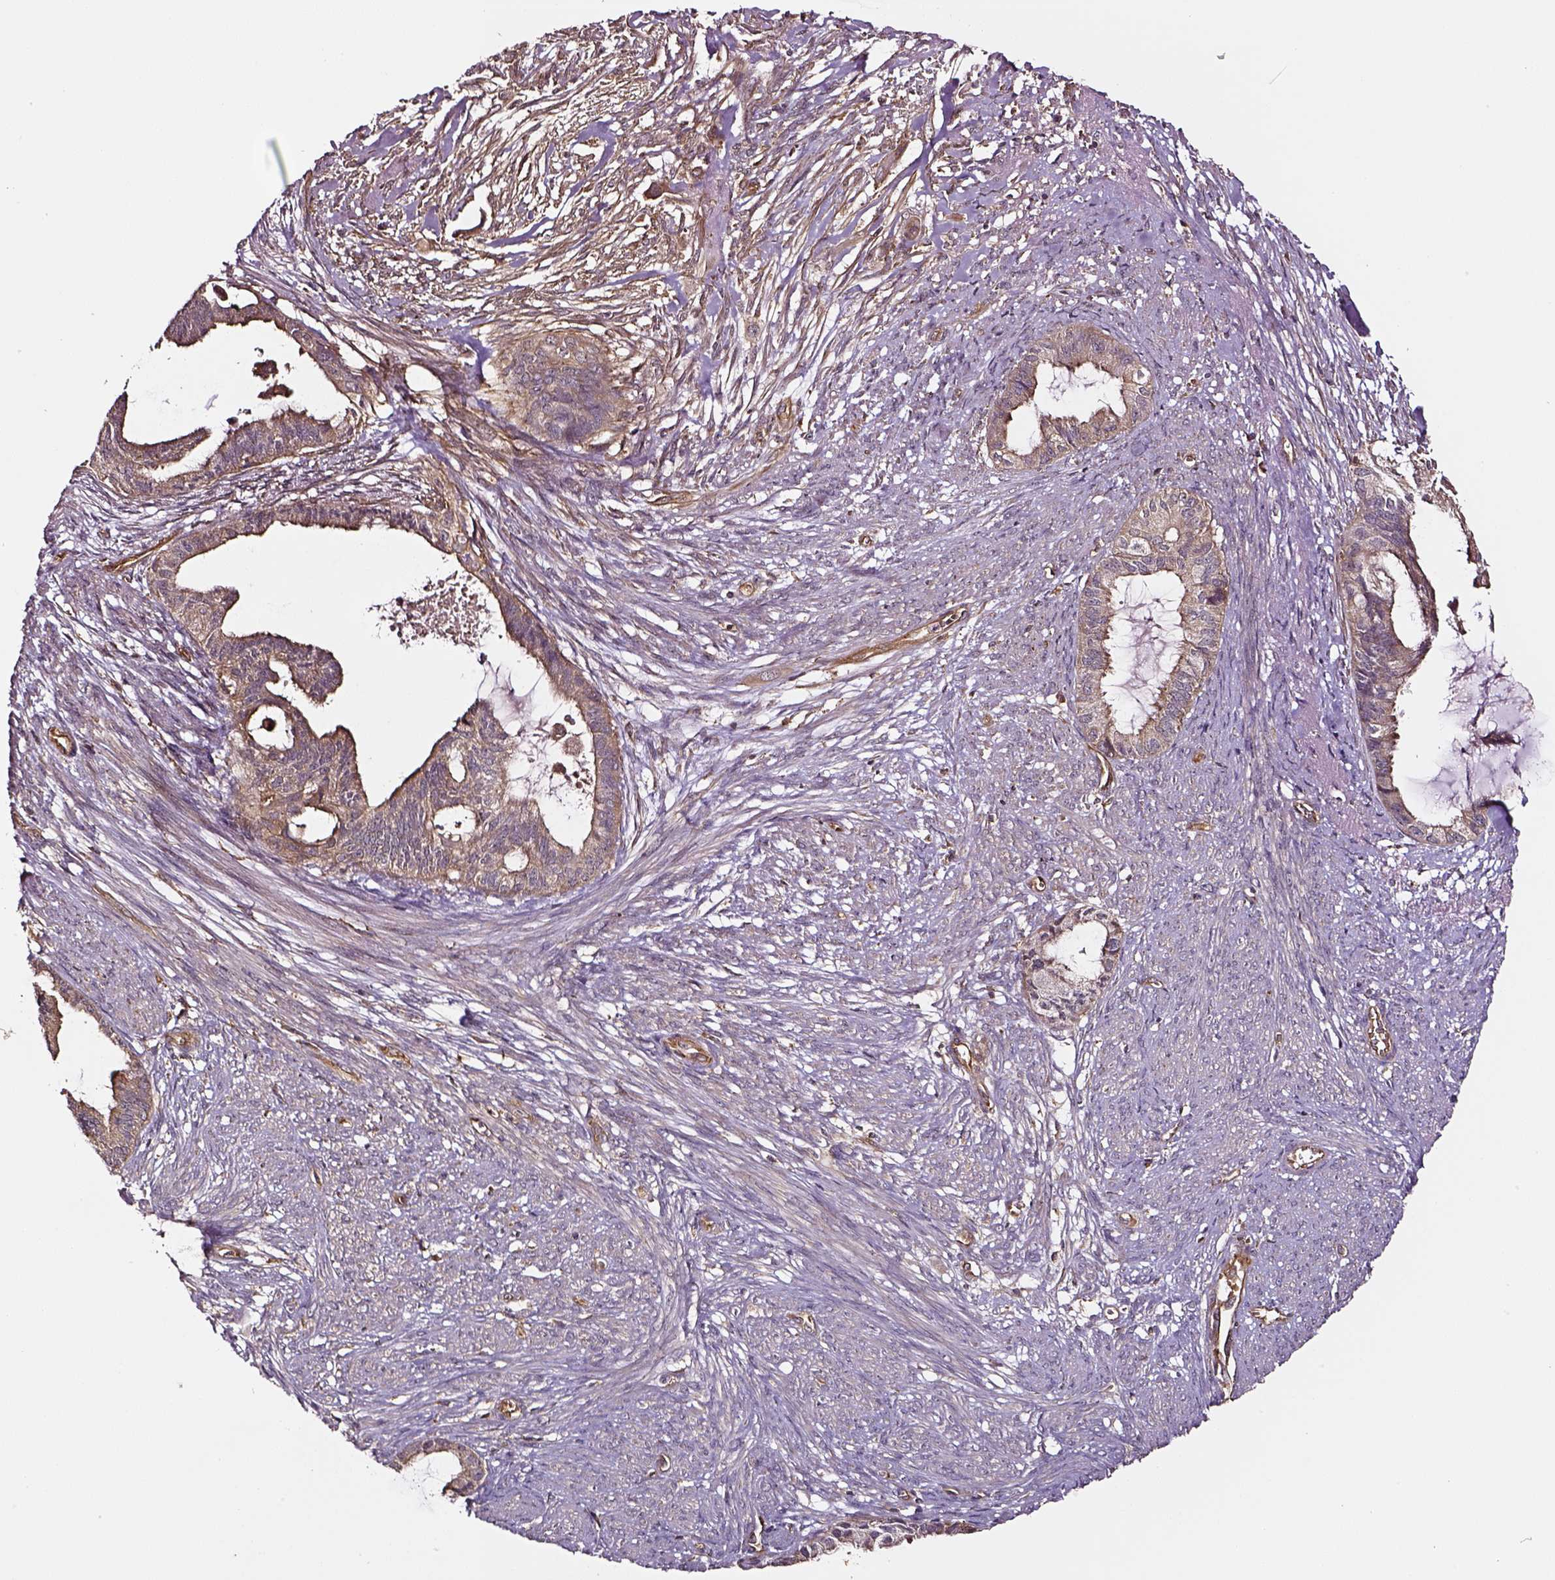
{"staining": {"intensity": "moderate", "quantity": ">75%", "location": "cytoplasmic/membranous"}, "tissue": "endometrial cancer", "cell_type": "Tumor cells", "image_type": "cancer", "snomed": [{"axis": "morphology", "description": "Adenocarcinoma, NOS"}, {"axis": "topography", "description": "Endometrium"}], "caption": "Endometrial adenocarcinoma stained for a protein shows moderate cytoplasmic/membranous positivity in tumor cells.", "gene": "RASSF5", "patient": {"sex": "female", "age": 86}}